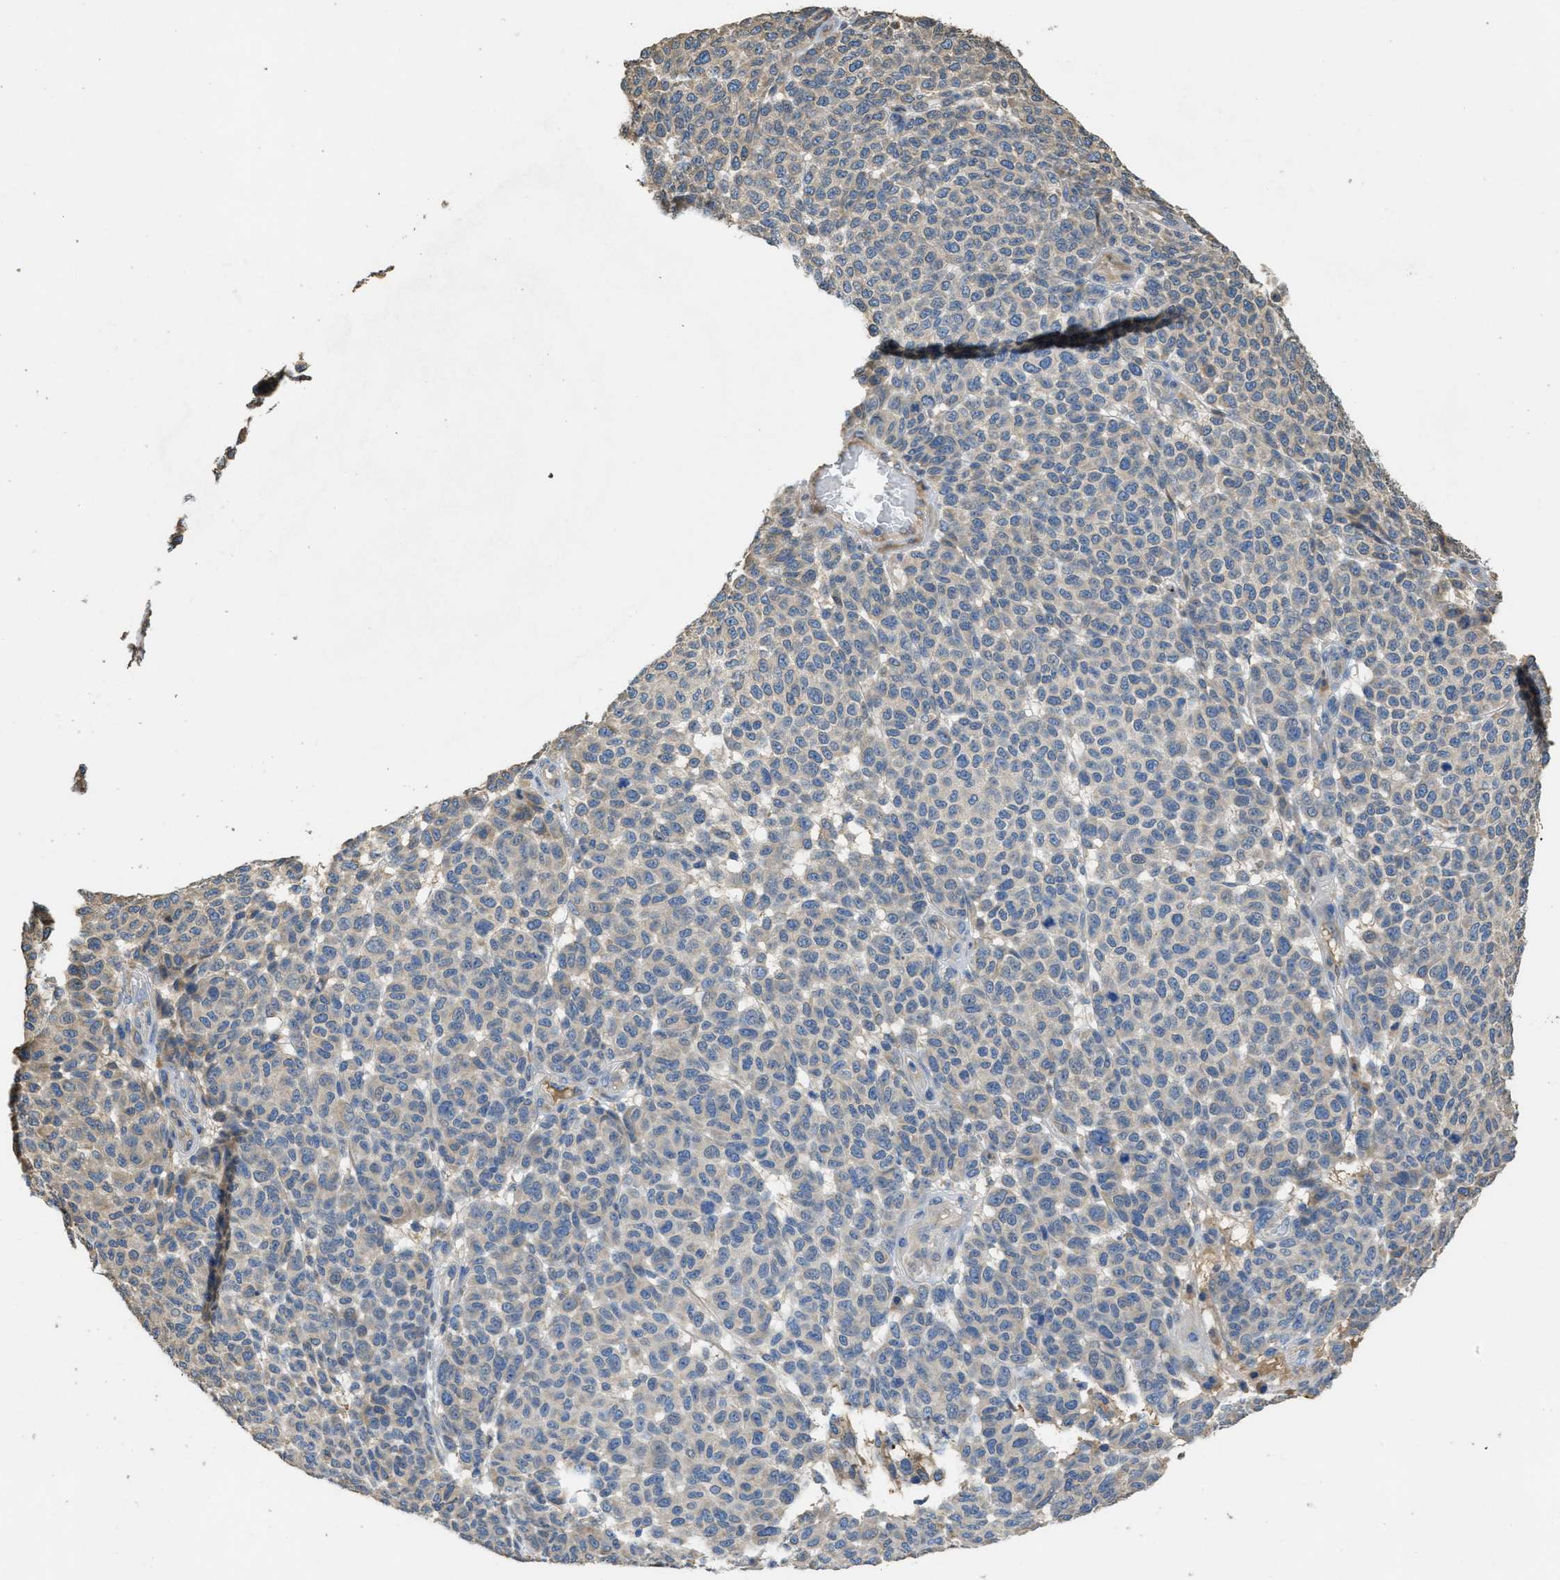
{"staining": {"intensity": "weak", "quantity": "<25%", "location": "cytoplasmic/membranous"}, "tissue": "melanoma", "cell_type": "Tumor cells", "image_type": "cancer", "snomed": [{"axis": "morphology", "description": "Malignant melanoma, NOS"}, {"axis": "topography", "description": "Skin"}], "caption": "Tumor cells are negative for protein expression in human melanoma. The staining was performed using DAB to visualize the protein expression in brown, while the nuclei were stained in blue with hematoxylin (Magnification: 20x).", "gene": "RIPK2", "patient": {"sex": "male", "age": 59}}